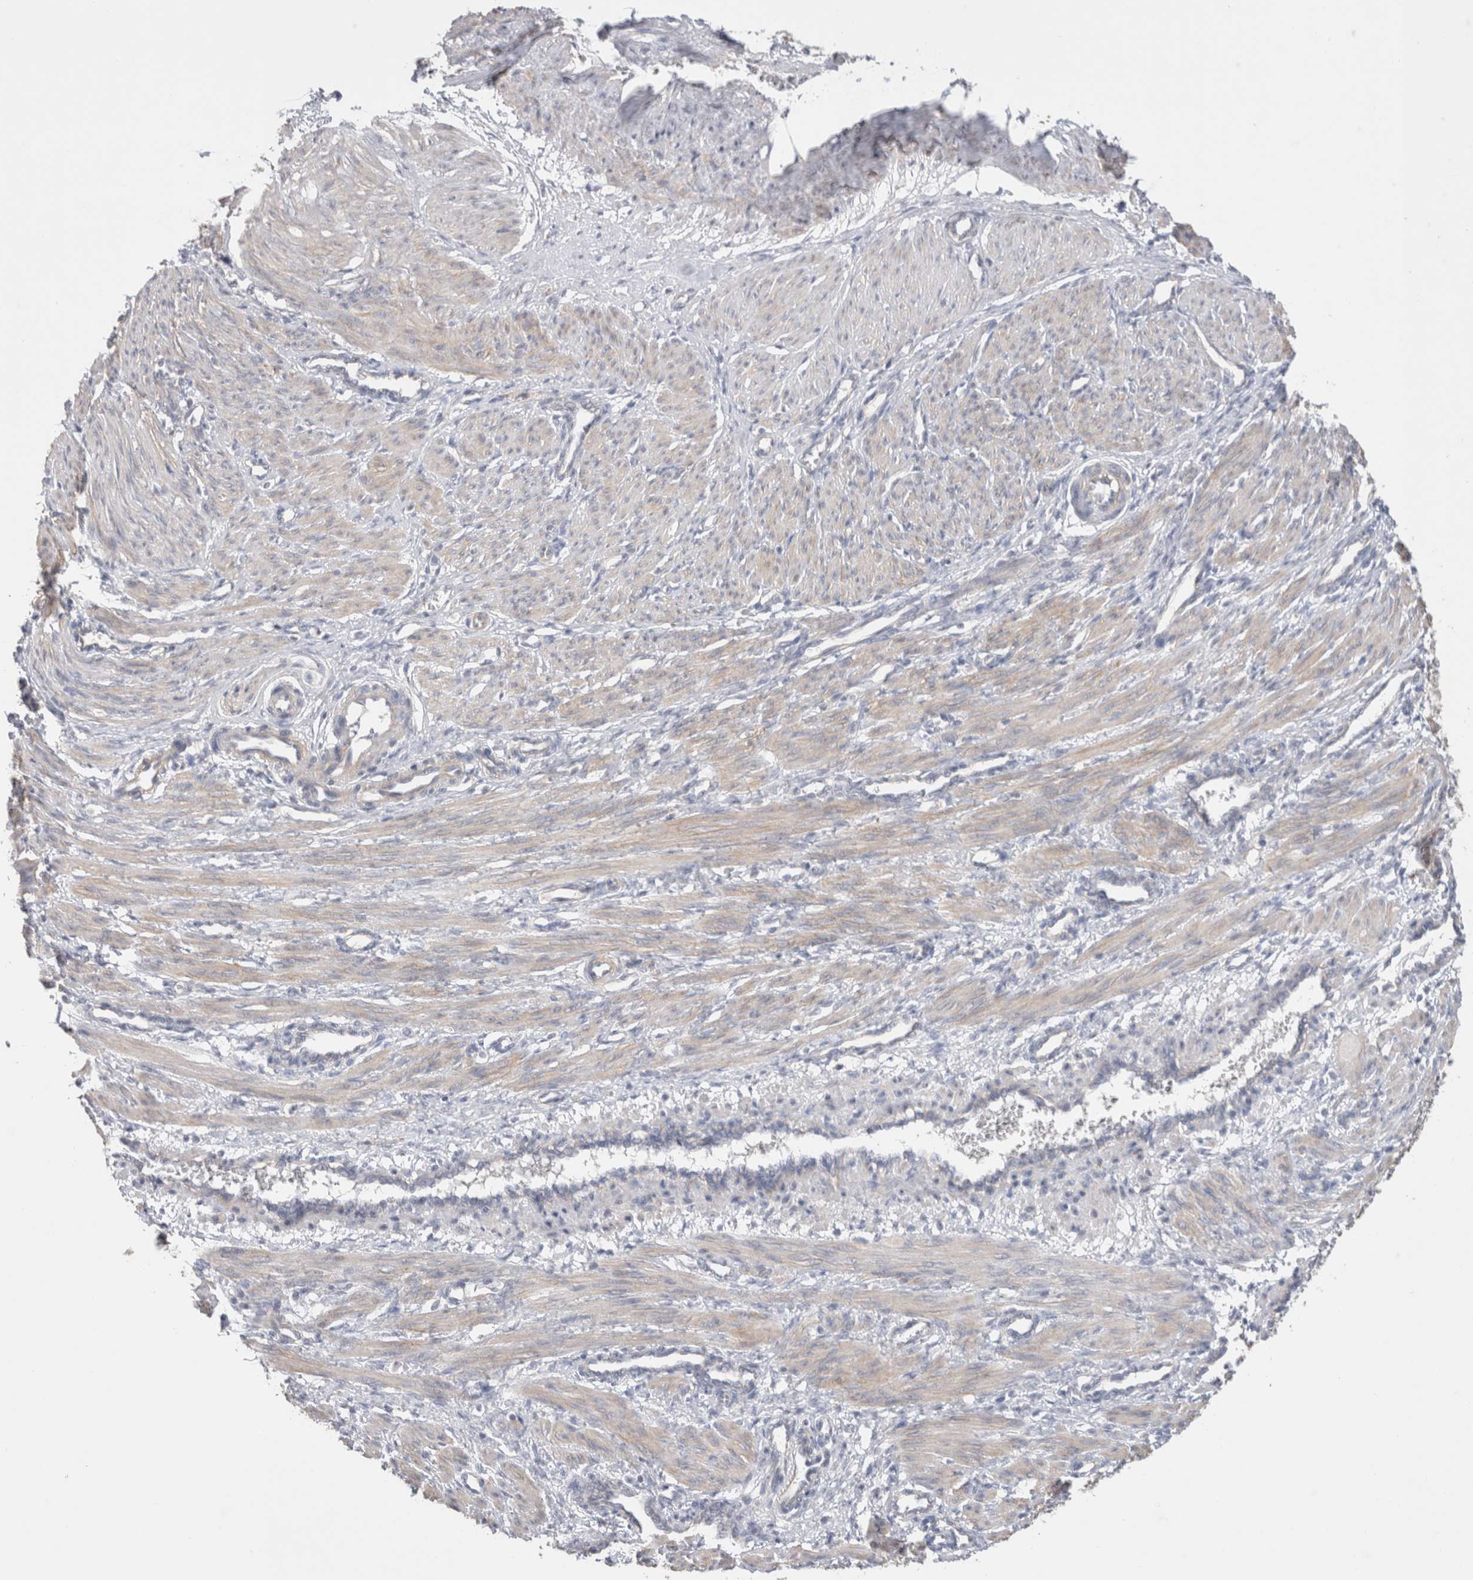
{"staining": {"intensity": "weak", "quantity": "<25%", "location": "cytoplasmic/membranous"}, "tissue": "smooth muscle", "cell_type": "Smooth muscle cells", "image_type": "normal", "snomed": [{"axis": "morphology", "description": "Normal tissue, NOS"}, {"axis": "topography", "description": "Endometrium"}], "caption": "IHC image of benign smooth muscle stained for a protein (brown), which shows no positivity in smooth muscle cells. (Brightfield microscopy of DAB (3,3'-diaminobenzidine) immunohistochemistry at high magnification).", "gene": "DMD", "patient": {"sex": "female", "age": 33}}